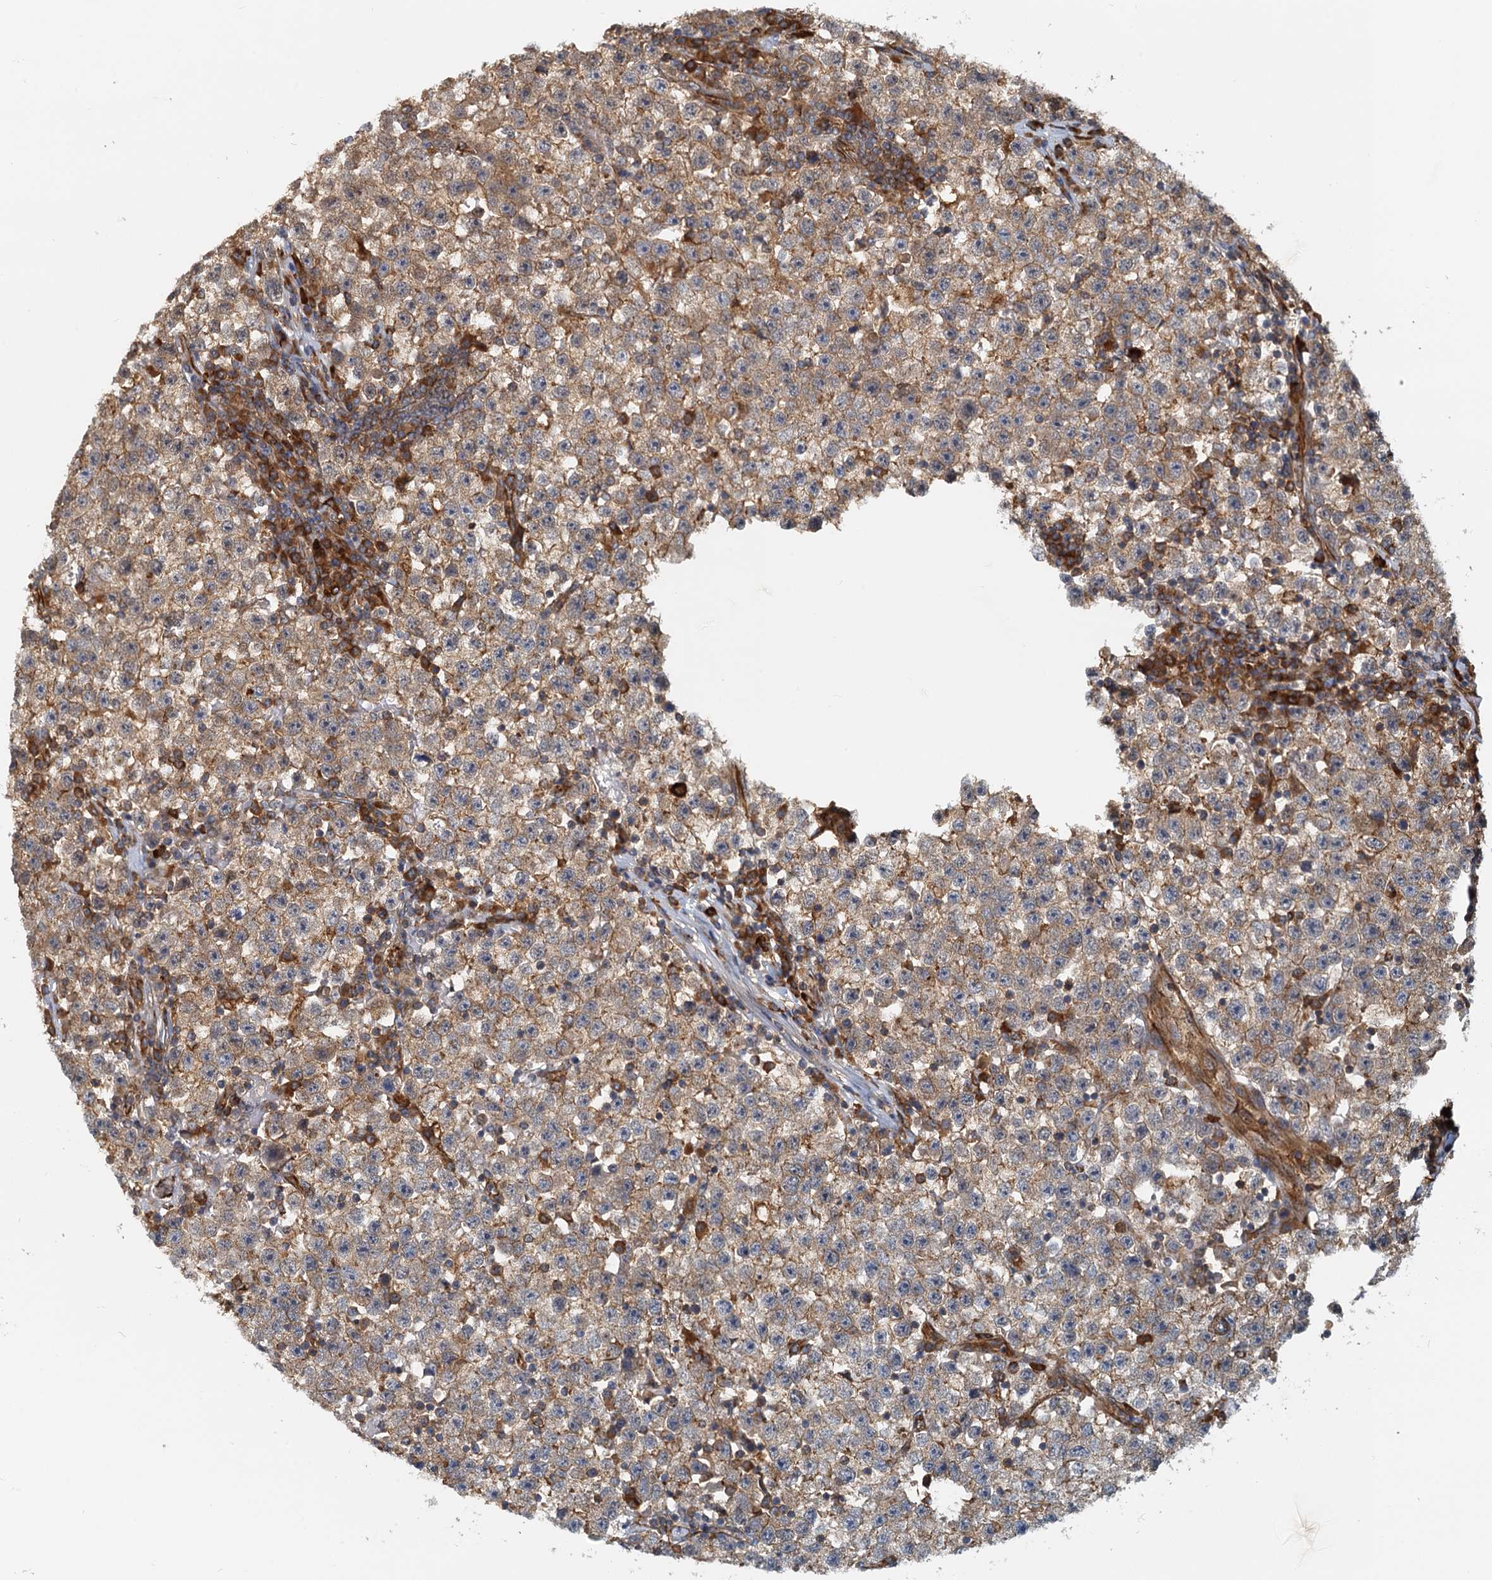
{"staining": {"intensity": "moderate", "quantity": ">75%", "location": "cytoplasmic/membranous"}, "tissue": "testis cancer", "cell_type": "Tumor cells", "image_type": "cancer", "snomed": [{"axis": "morphology", "description": "Seminoma, NOS"}, {"axis": "topography", "description": "Testis"}], "caption": "Moderate cytoplasmic/membranous expression for a protein is identified in about >75% of tumor cells of testis seminoma using immunohistochemistry (IHC).", "gene": "NIPAL3", "patient": {"sex": "male", "age": 22}}